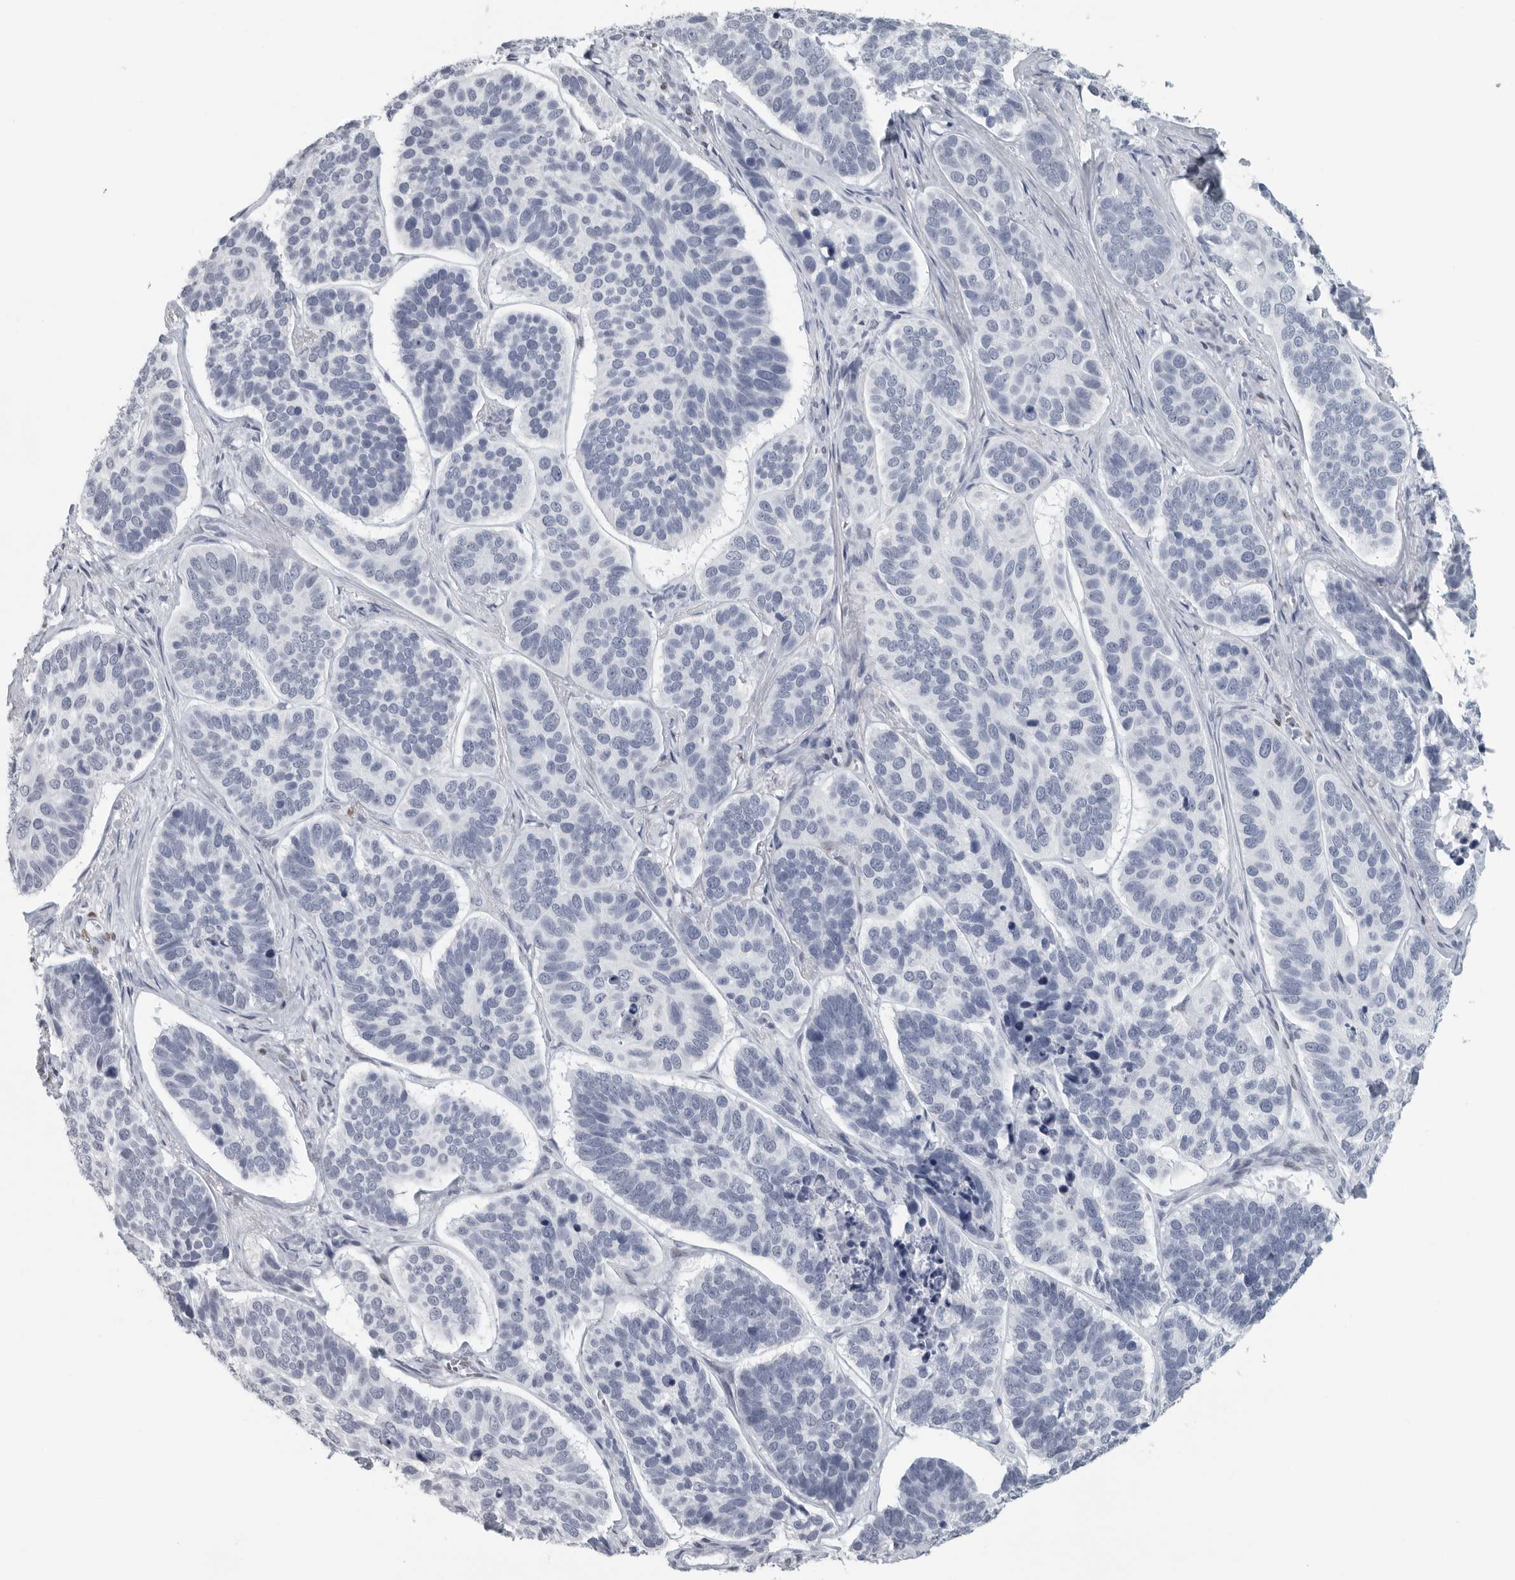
{"staining": {"intensity": "negative", "quantity": "none", "location": "none"}, "tissue": "skin cancer", "cell_type": "Tumor cells", "image_type": "cancer", "snomed": [{"axis": "morphology", "description": "Basal cell carcinoma"}, {"axis": "topography", "description": "Skin"}], "caption": "An IHC histopathology image of skin basal cell carcinoma is shown. There is no staining in tumor cells of skin basal cell carcinoma.", "gene": "SATB2", "patient": {"sex": "male", "age": 62}}